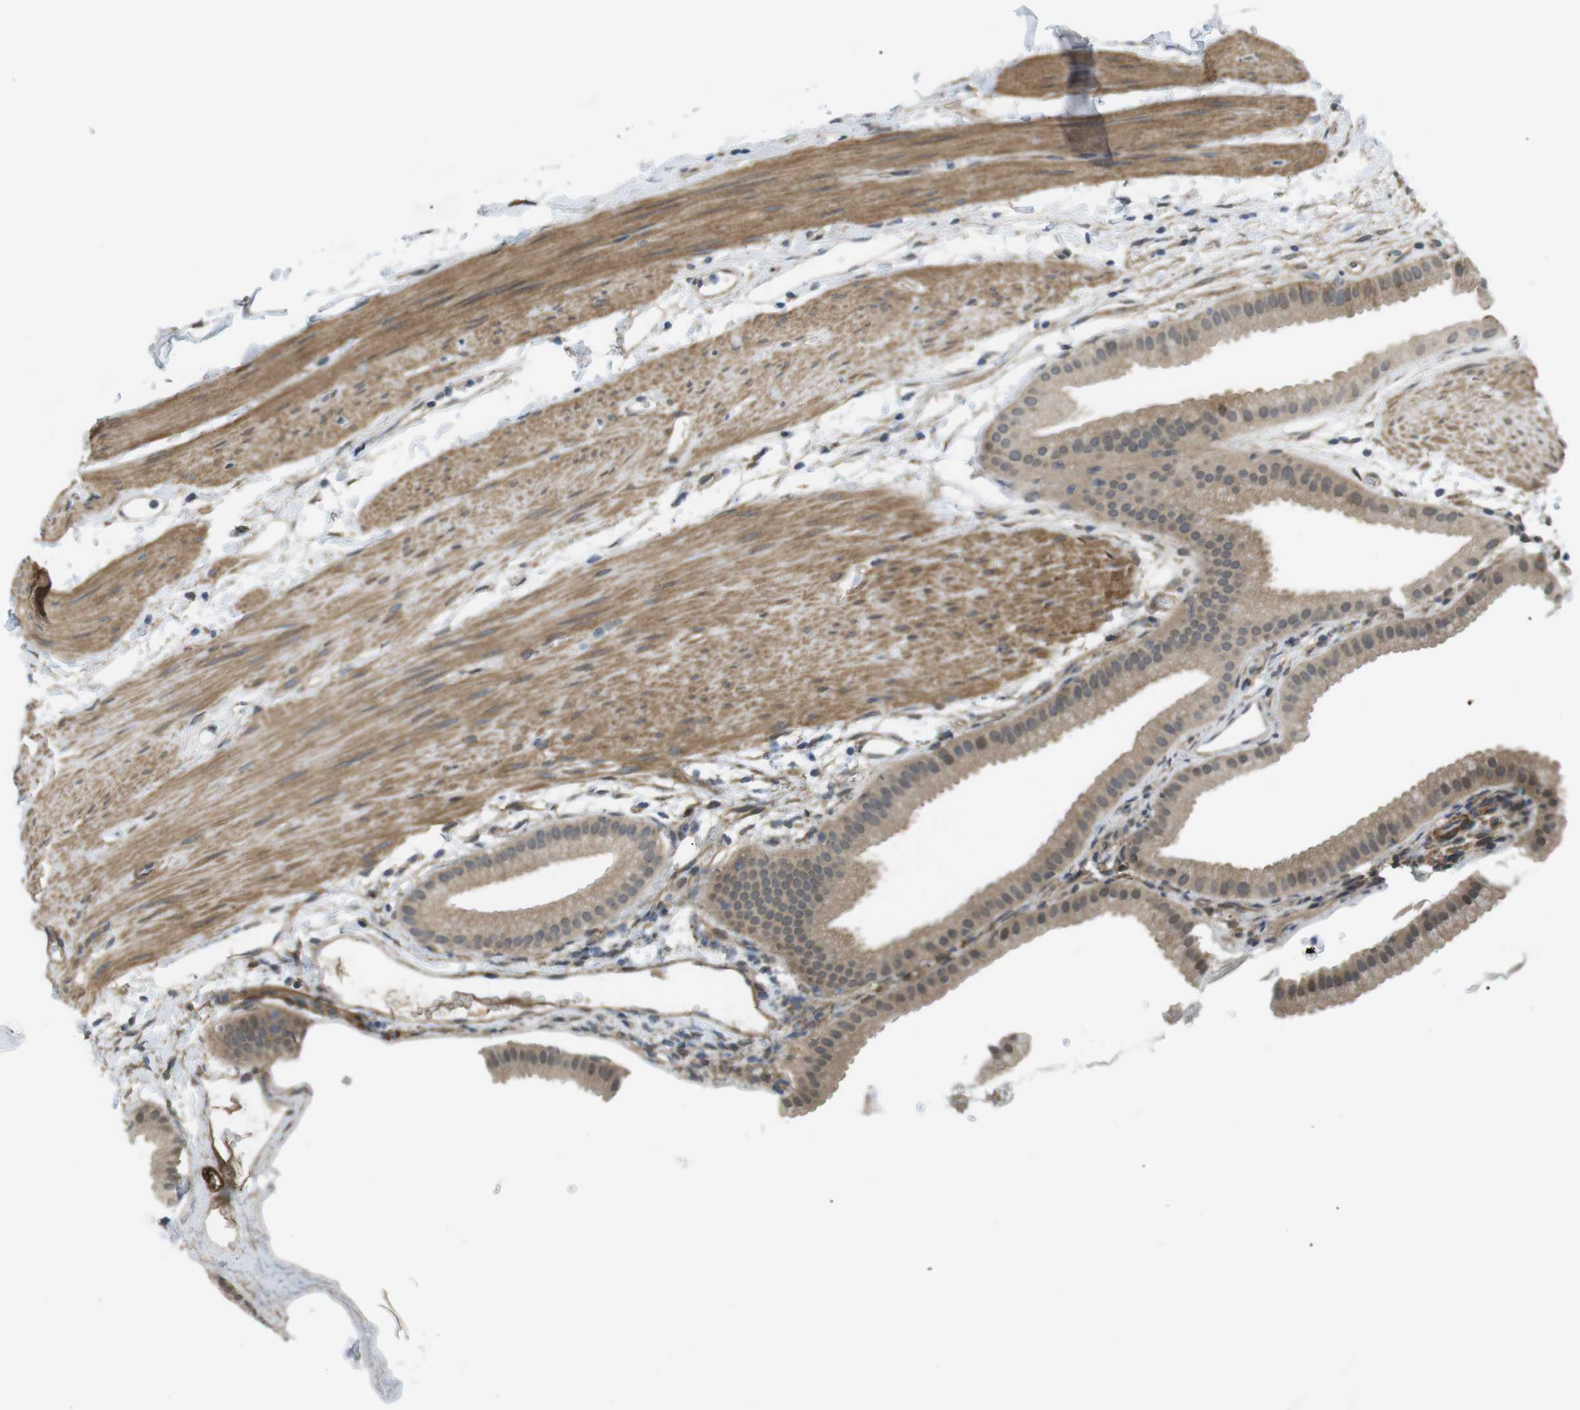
{"staining": {"intensity": "weak", "quantity": ">75%", "location": "cytoplasmic/membranous"}, "tissue": "gallbladder", "cell_type": "Glandular cells", "image_type": "normal", "snomed": [{"axis": "morphology", "description": "Normal tissue, NOS"}, {"axis": "topography", "description": "Gallbladder"}], "caption": "Protein analysis of benign gallbladder demonstrates weak cytoplasmic/membranous positivity in approximately >75% of glandular cells.", "gene": "KANK2", "patient": {"sex": "female", "age": 64}}